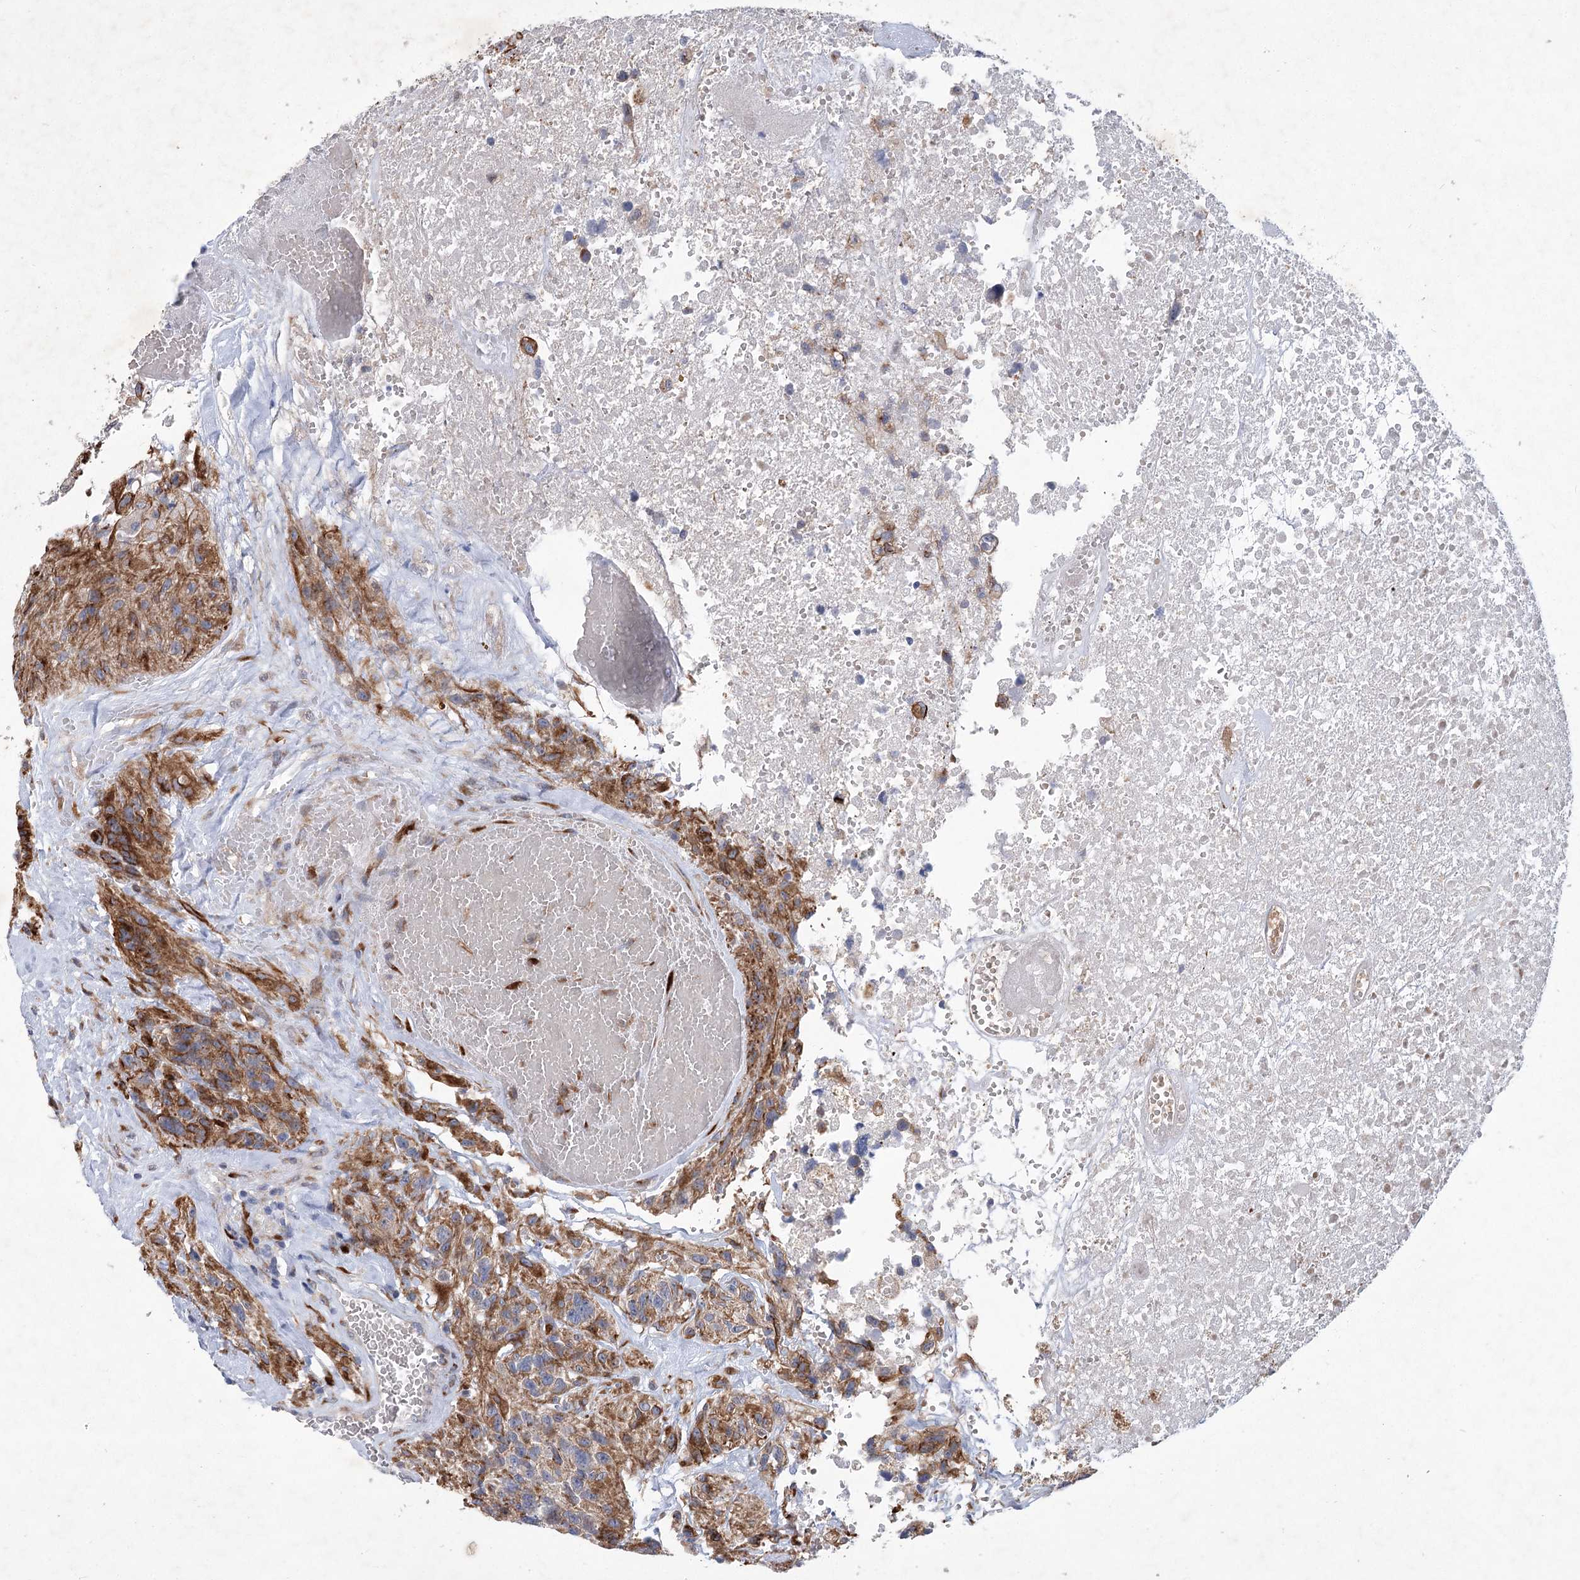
{"staining": {"intensity": "moderate", "quantity": ">75%", "location": "cytoplasmic/membranous"}, "tissue": "glioma", "cell_type": "Tumor cells", "image_type": "cancer", "snomed": [{"axis": "morphology", "description": "Glioma, malignant, High grade"}, {"axis": "topography", "description": "Brain"}], "caption": "Protein expression analysis of malignant glioma (high-grade) displays moderate cytoplasmic/membranous staining in about >75% of tumor cells.", "gene": "GCNT4", "patient": {"sex": "male", "age": 69}}